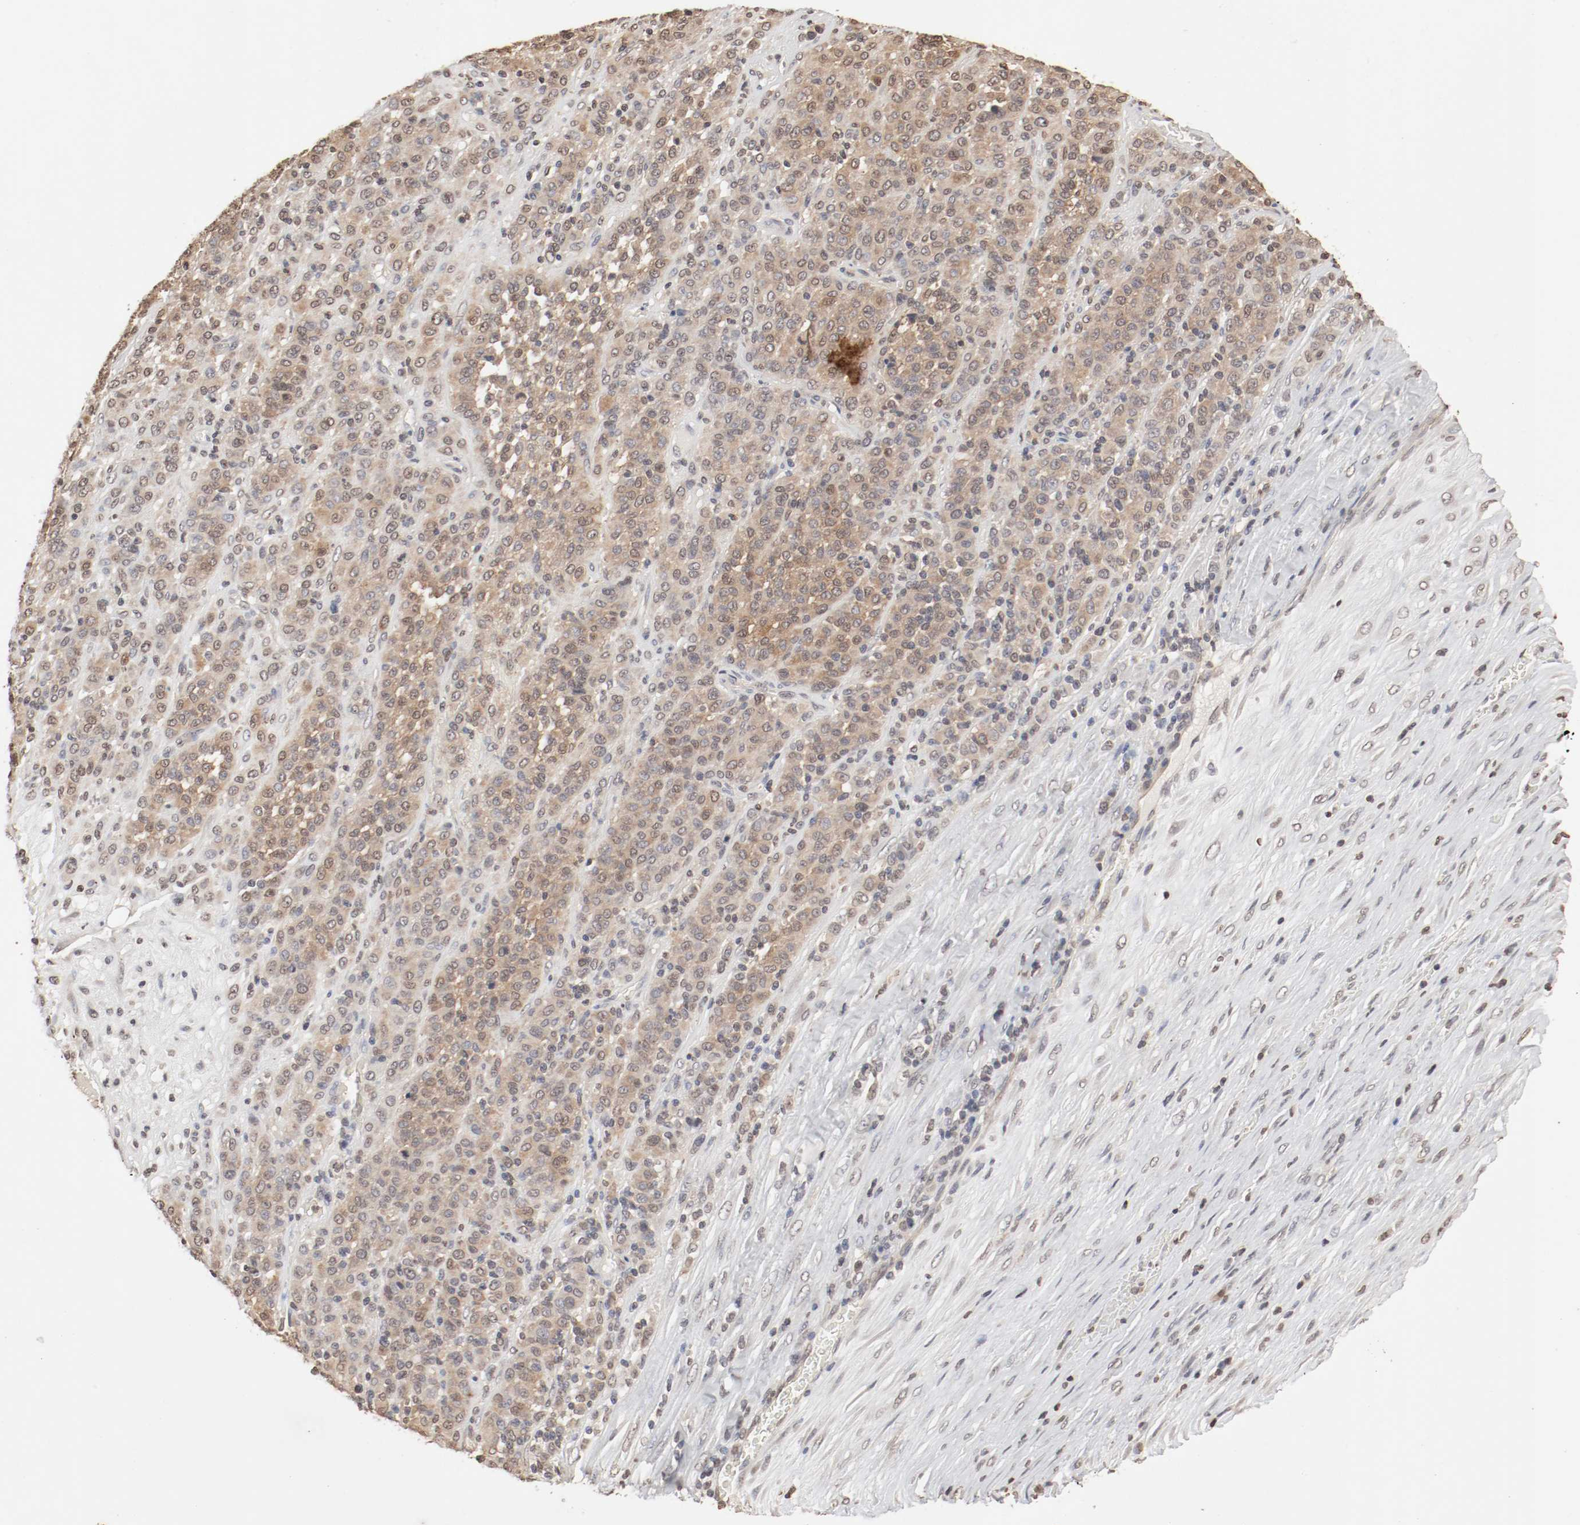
{"staining": {"intensity": "weak", "quantity": ">75%", "location": "cytoplasmic/membranous"}, "tissue": "melanoma", "cell_type": "Tumor cells", "image_type": "cancer", "snomed": [{"axis": "morphology", "description": "Malignant melanoma, Metastatic site"}, {"axis": "topography", "description": "Pancreas"}], "caption": "Protein expression analysis of malignant melanoma (metastatic site) exhibits weak cytoplasmic/membranous positivity in approximately >75% of tumor cells.", "gene": "WASL", "patient": {"sex": "female", "age": 30}}